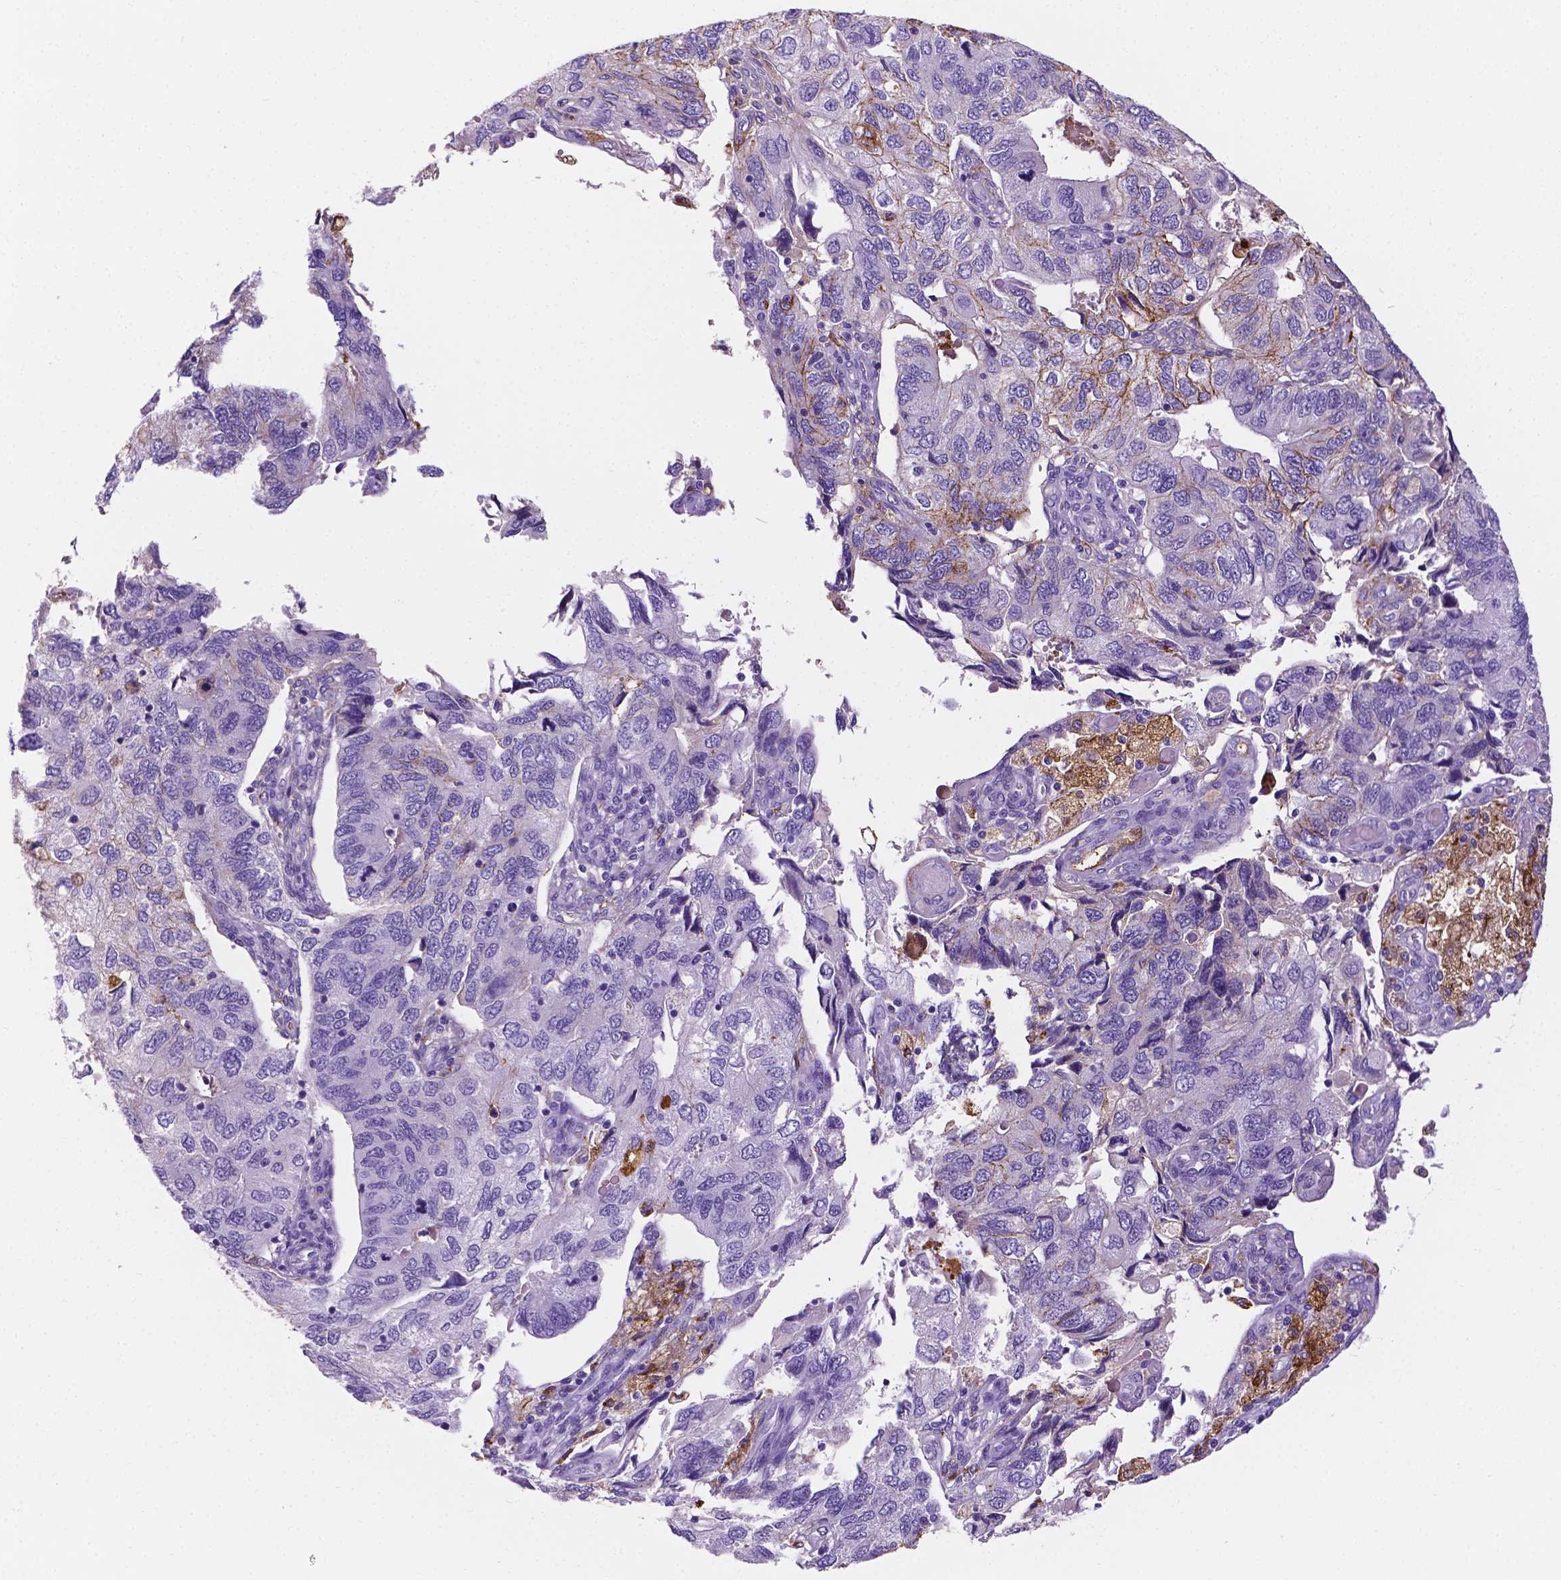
{"staining": {"intensity": "negative", "quantity": "none", "location": "none"}, "tissue": "endometrial cancer", "cell_type": "Tumor cells", "image_type": "cancer", "snomed": [{"axis": "morphology", "description": "Carcinoma, NOS"}, {"axis": "topography", "description": "Uterus"}], "caption": "Carcinoma (endometrial) was stained to show a protein in brown. There is no significant staining in tumor cells.", "gene": "APOE", "patient": {"sex": "female", "age": 76}}